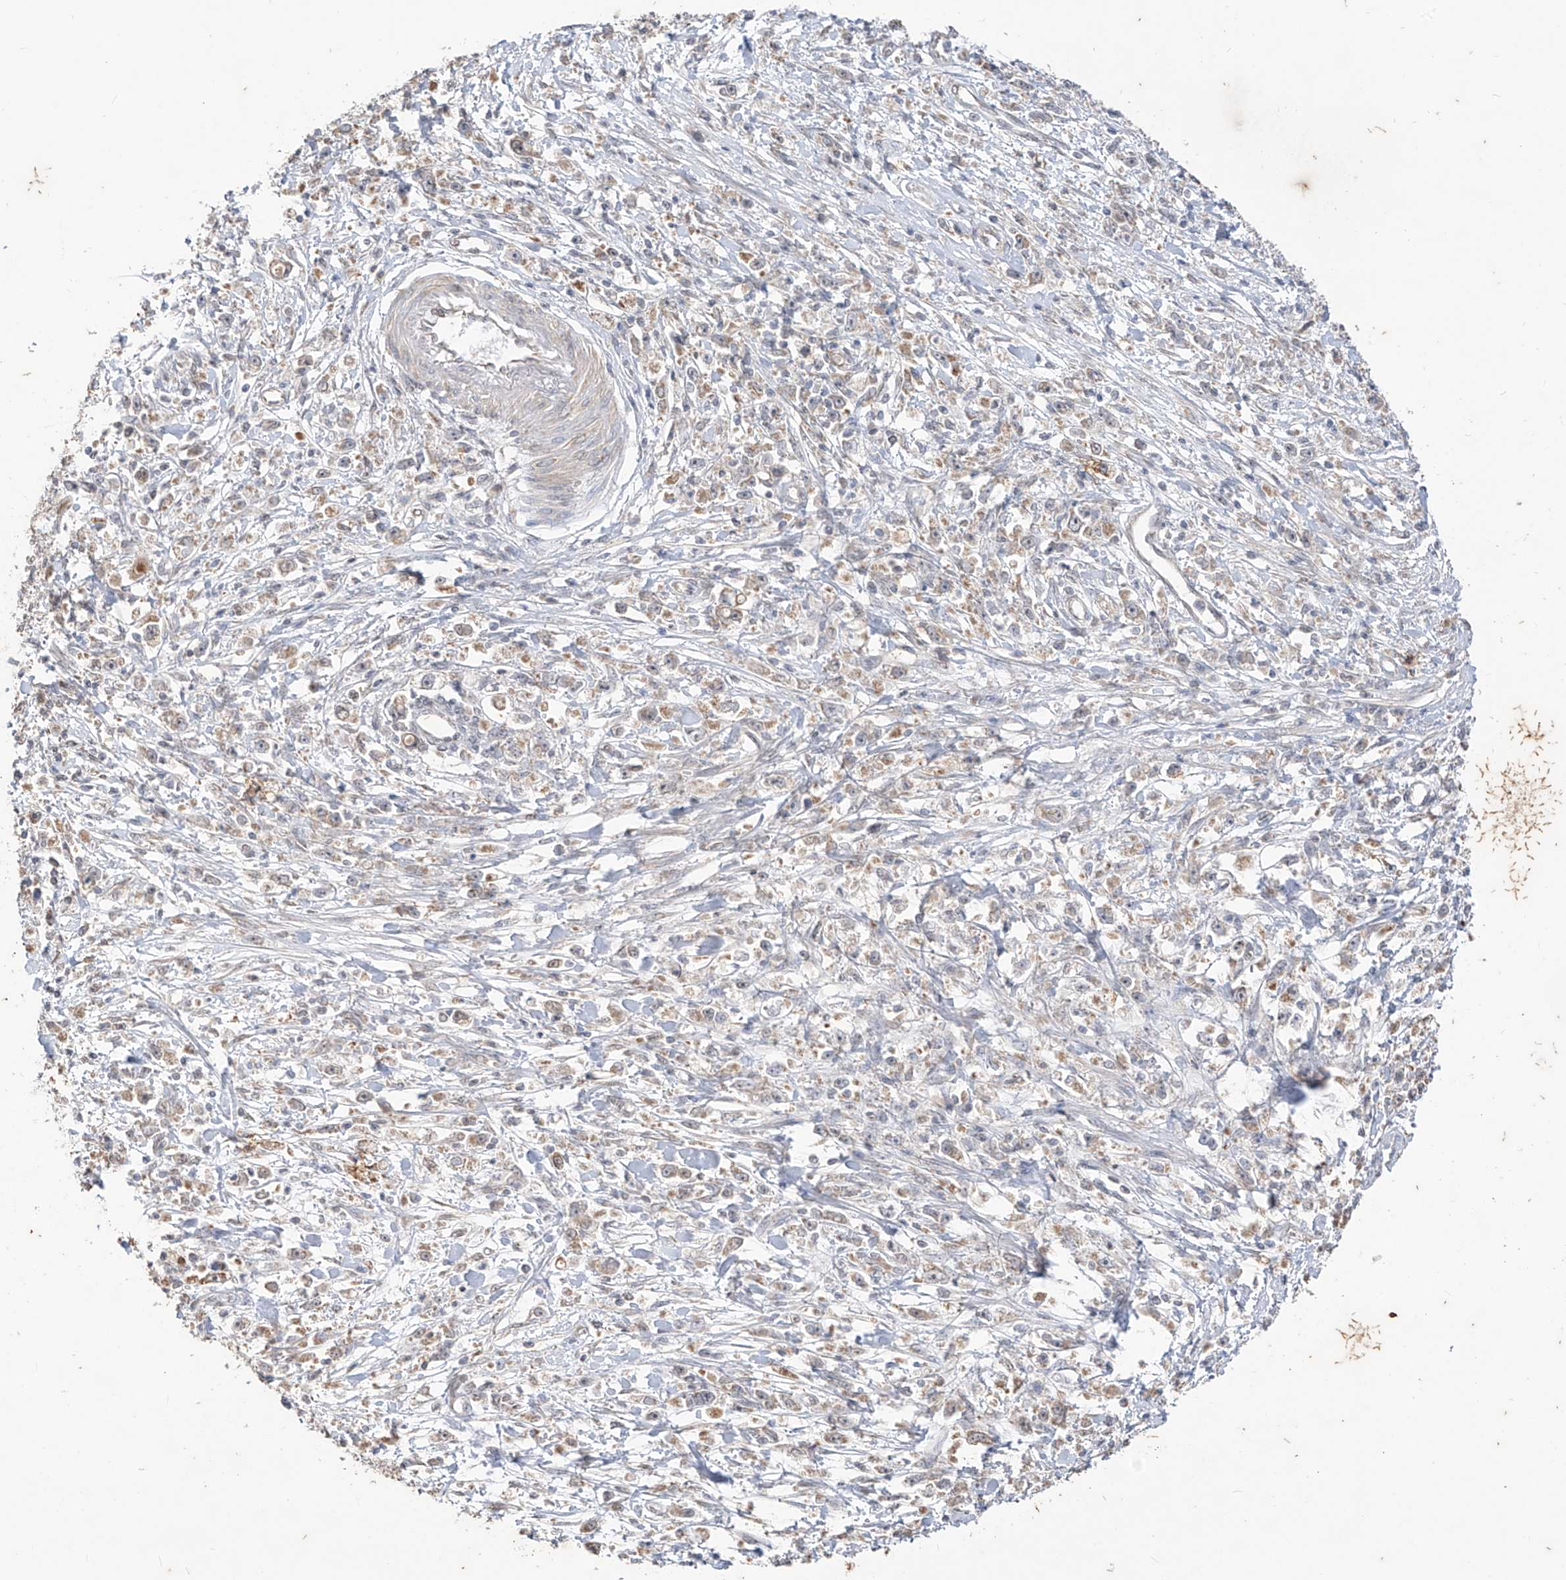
{"staining": {"intensity": "weak", "quantity": "25%-75%", "location": "cytoplasmic/membranous"}, "tissue": "stomach cancer", "cell_type": "Tumor cells", "image_type": "cancer", "snomed": [{"axis": "morphology", "description": "Adenocarcinoma, NOS"}, {"axis": "topography", "description": "Stomach"}], "caption": "A high-resolution micrograph shows IHC staining of adenocarcinoma (stomach), which demonstrates weak cytoplasmic/membranous staining in about 25%-75% of tumor cells.", "gene": "MTUS2", "patient": {"sex": "female", "age": 59}}